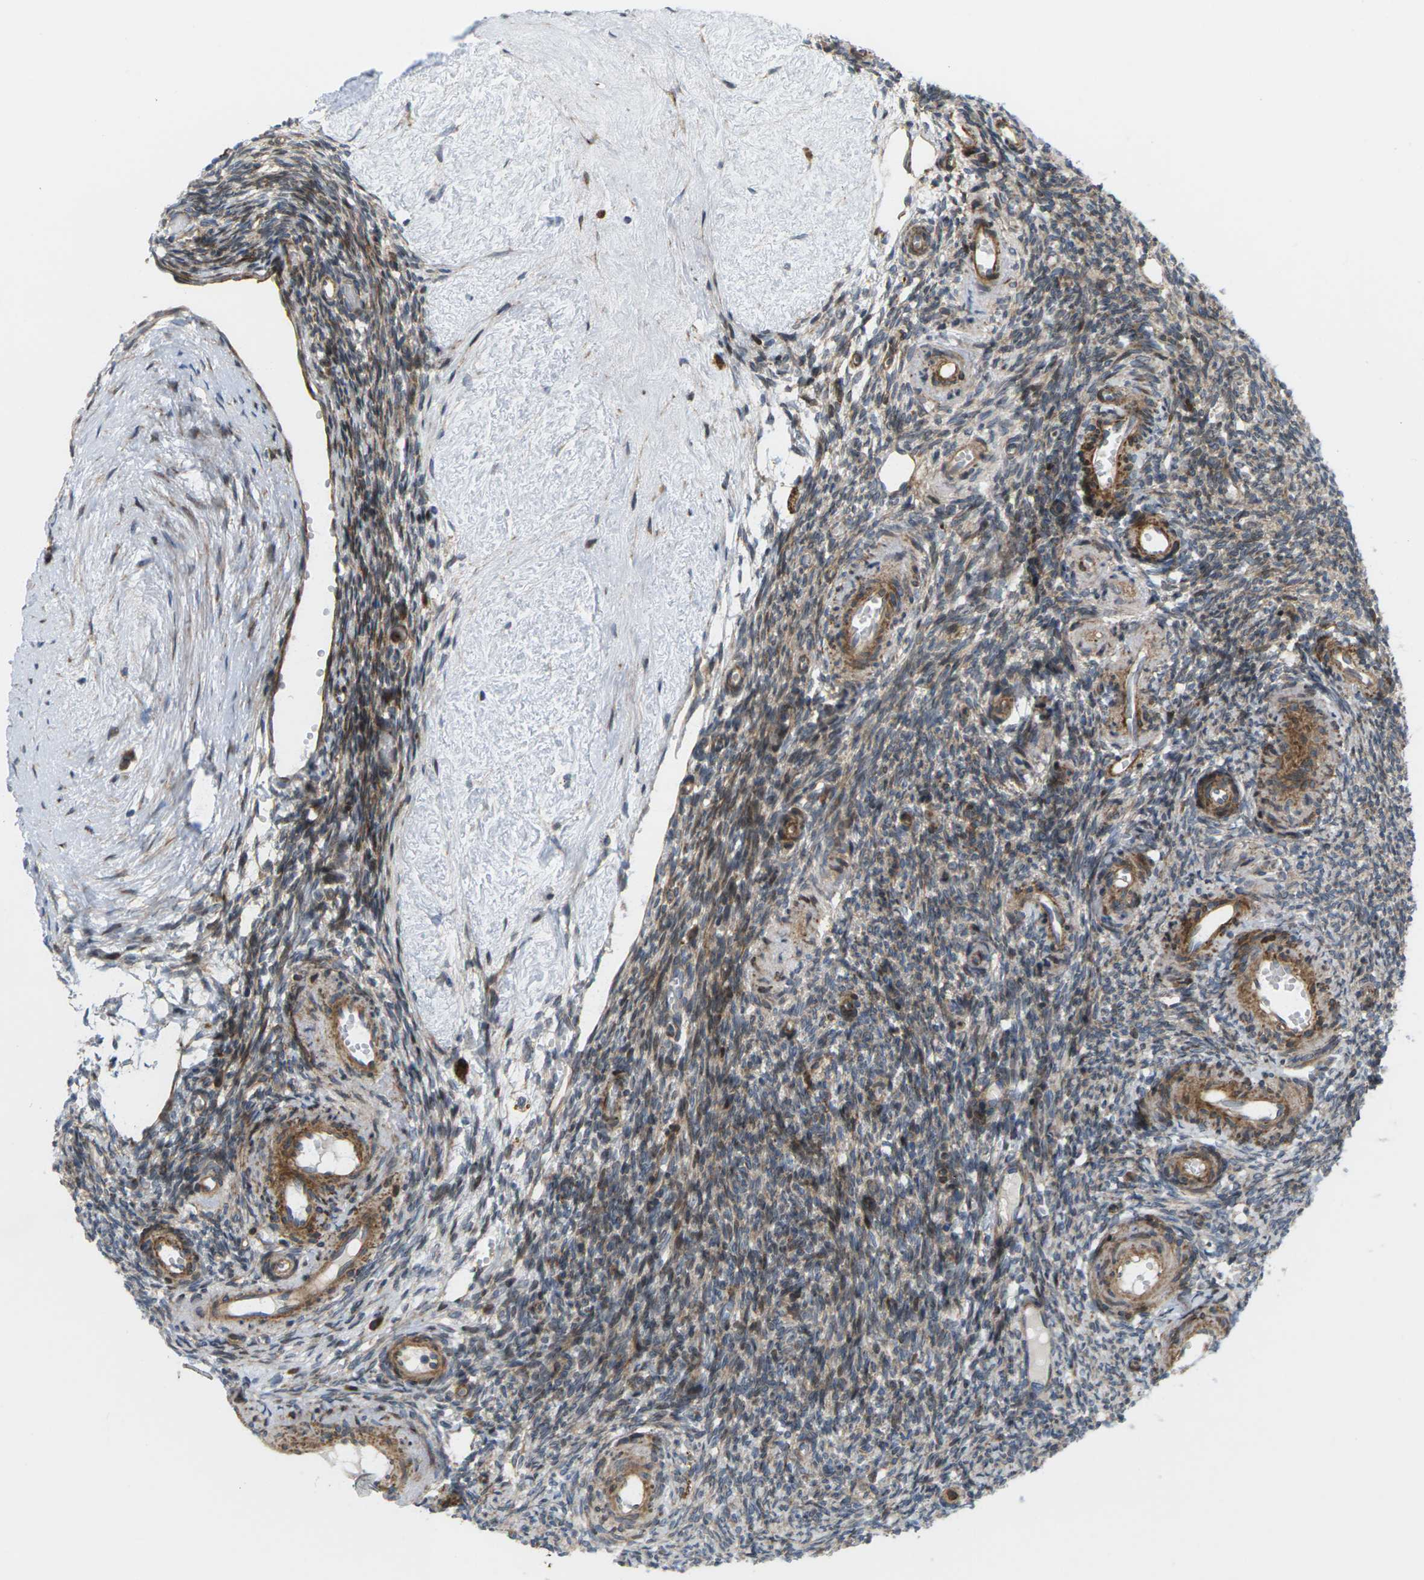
{"staining": {"intensity": "moderate", "quantity": ">75%", "location": "cytoplasmic/membranous,nuclear"}, "tissue": "ovary", "cell_type": "Ovarian stroma cells", "image_type": "normal", "snomed": [{"axis": "morphology", "description": "Normal tissue, NOS"}, {"axis": "topography", "description": "Ovary"}], "caption": "Immunohistochemistry (IHC) of normal ovary demonstrates medium levels of moderate cytoplasmic/membranous,nuclear expression in about >75% of ovarian stroma cells. The protein is shown in brown color, while the nuclei are stained blue.", "gene": "ROBO1", "patient": {"sex": "female", "age": 35}}